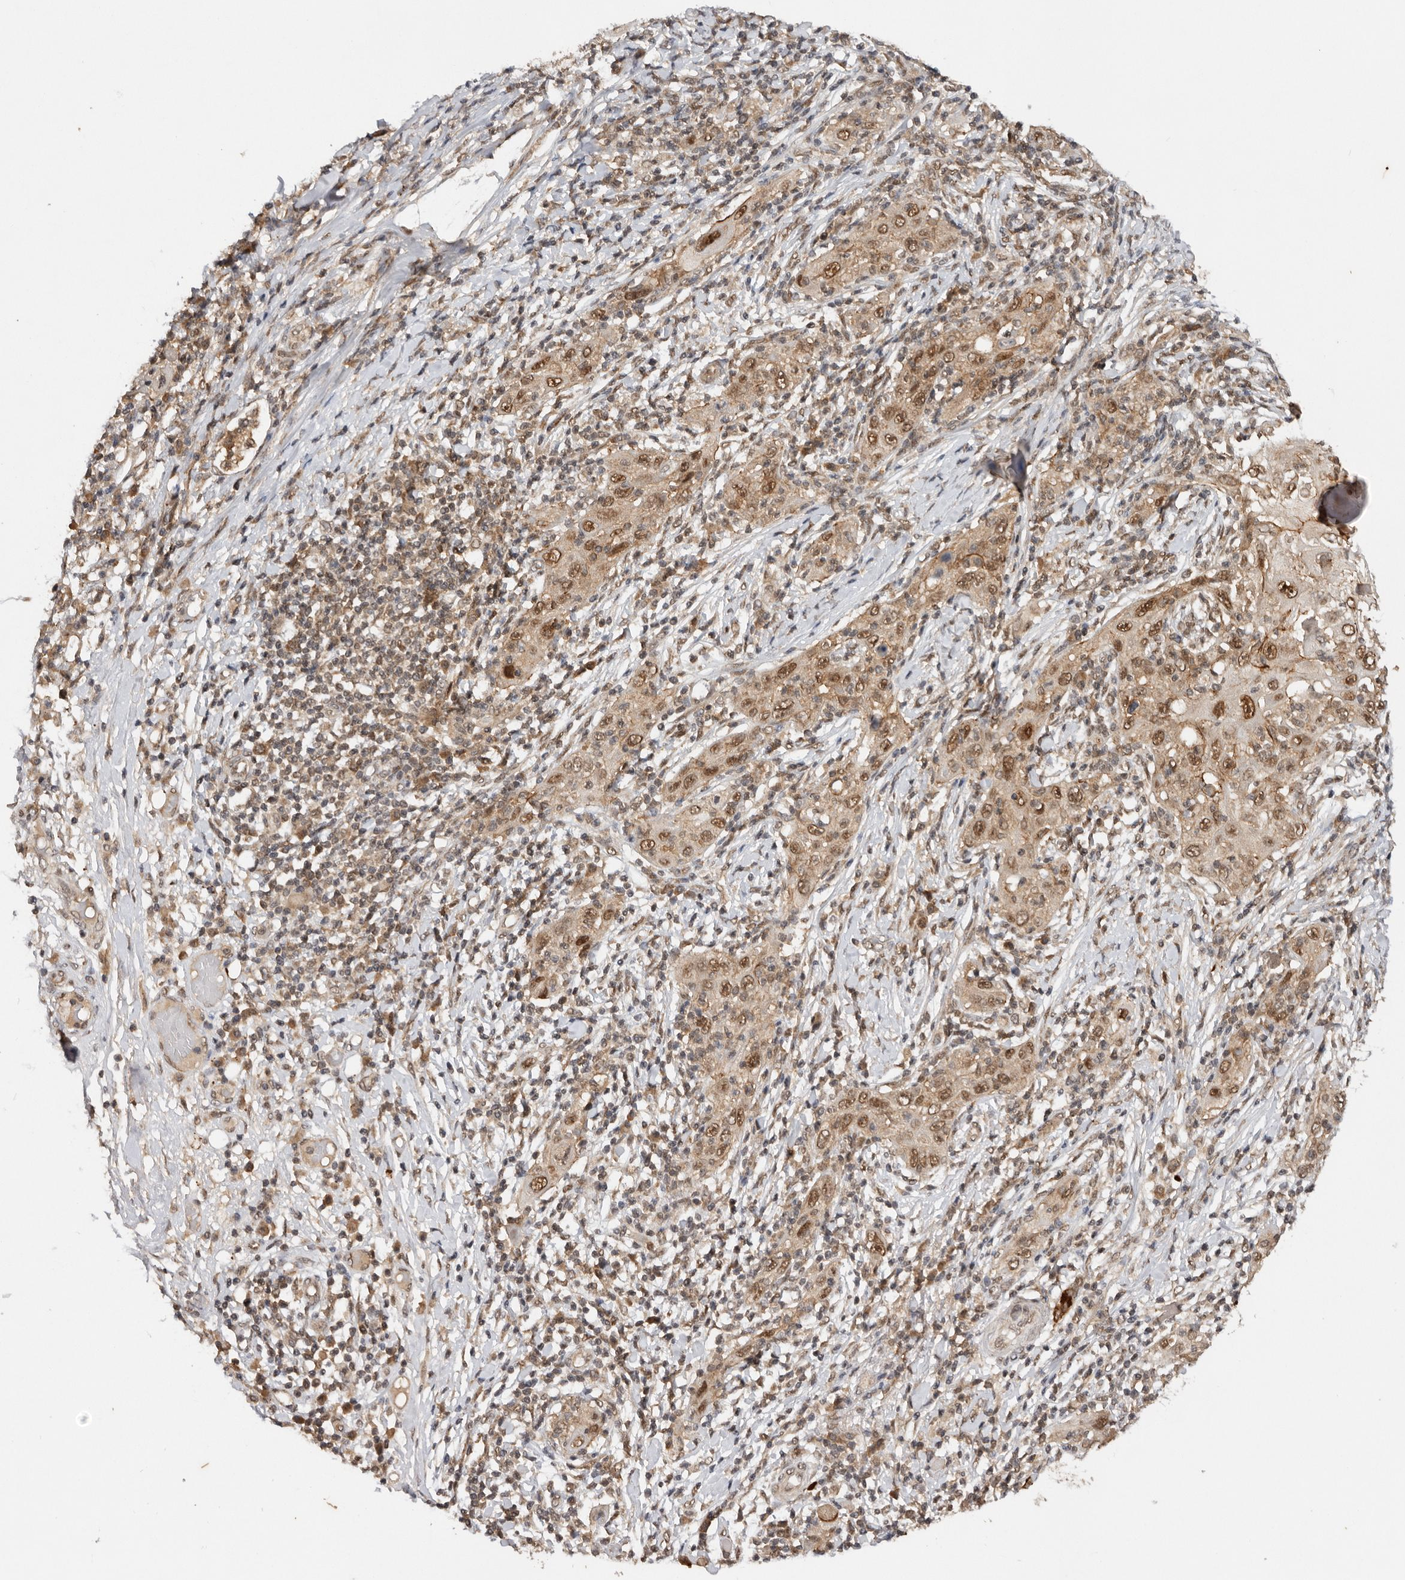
{"staining": {"intensity": "moderate", "quantity": ">75%", "location": "cytoplasmic/membranous,nuclear"}, "tissue": "skin cancer", "cell_type": "Tumor cells", "image_type": "cancer", "snomed": [{"axis": "morphology", "description": "Squamous cell carcinoma, NOS"}, {"axis": "topography", "description": "Skin"}], "caption": "The immunohistochemical stain shows moderate cytoplasmic/membranous and nuclear expression in tumor cells of skin cancer tissue.", "gene": "TARS2", "patient": {"sex": "female", "age": 88}}